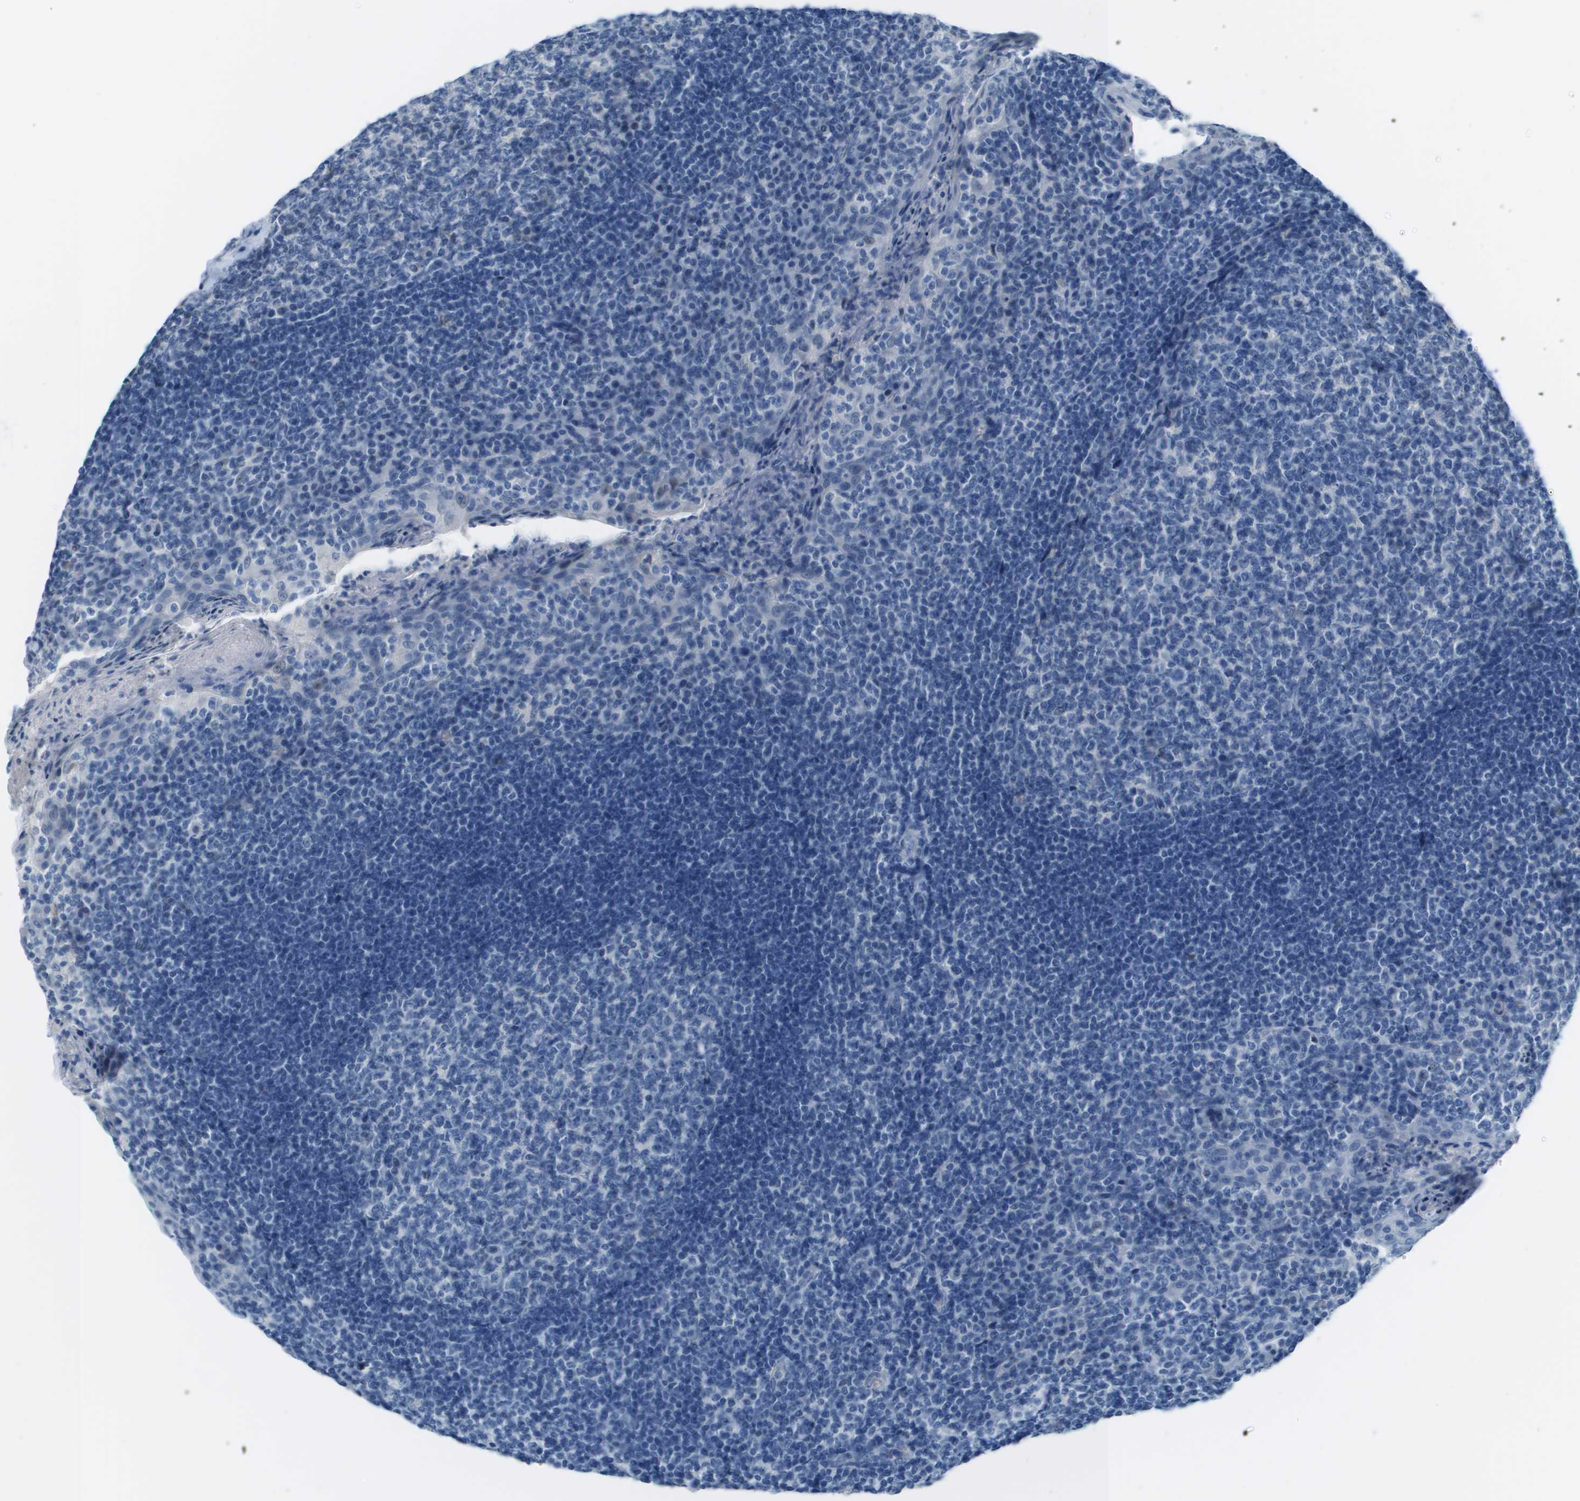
{"staining": {"intensity": "negative", "quantity": "none", "location": "none"}, "tissue": "tonsil", "cell_type": "Germinal center cells", "image_type": "normal", "snomed": [{"axis": "morphology", "description": "Normal tissue, NOS"}, {"axis": "topography", "description": "Tonsil"}], "caption": "The image displays no staining of germinal center cells in unremarkable tonsil. (DAB (3,3'-diaminobenzidine) immunohistochemistry (IHC) visualized using brightfield microscopy, high magnification).", "gene": "CDHR2", "patient": {"sex": "male", "age": 17}}